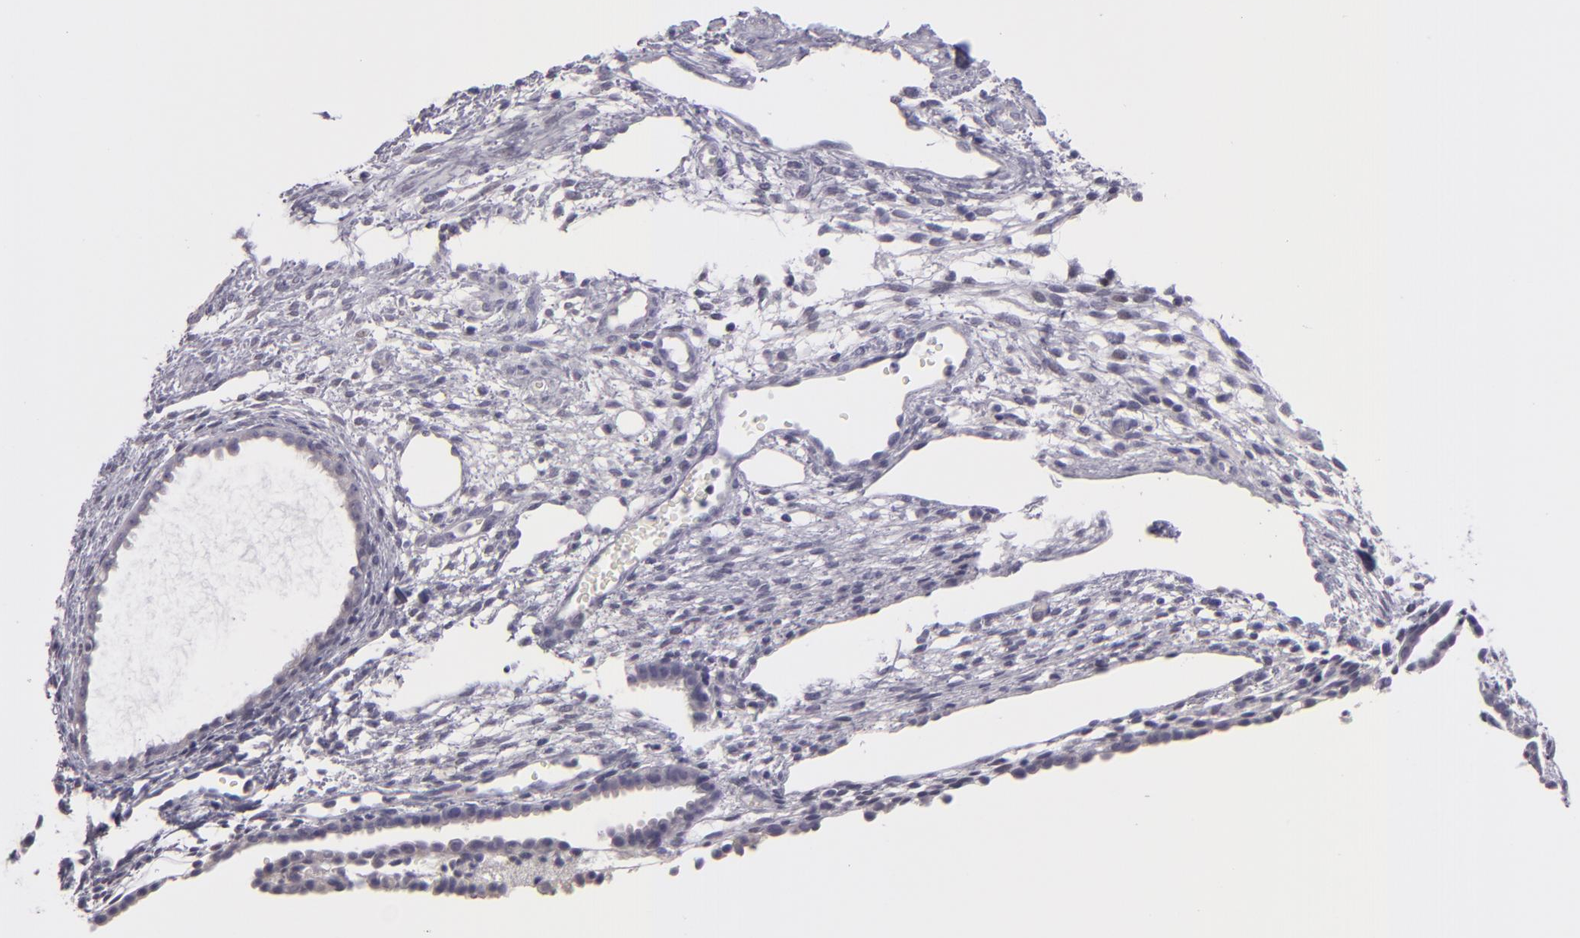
{"staining": {"intensity": "negative", "quantity": "none", "location": "none"}, "tissue": "endometrium", "cell_type": "Cells in endometrial stroma", "image_type": "normal", "snomed": [{"axis": "morphology", "description": "Normal tissue, NOS"}, {"axis": "topography", "description": "Endometrium"}], "caption": "Immunohistochemical staining of benign human endometrium displays no significant expression in cells in endometrial stroma. The staining is performed using DAB brown chromogen with nuclei counter-stained in using hematoxylin.", "gene": "SNCB", "patient": {"sex": "female", "age": 72}}